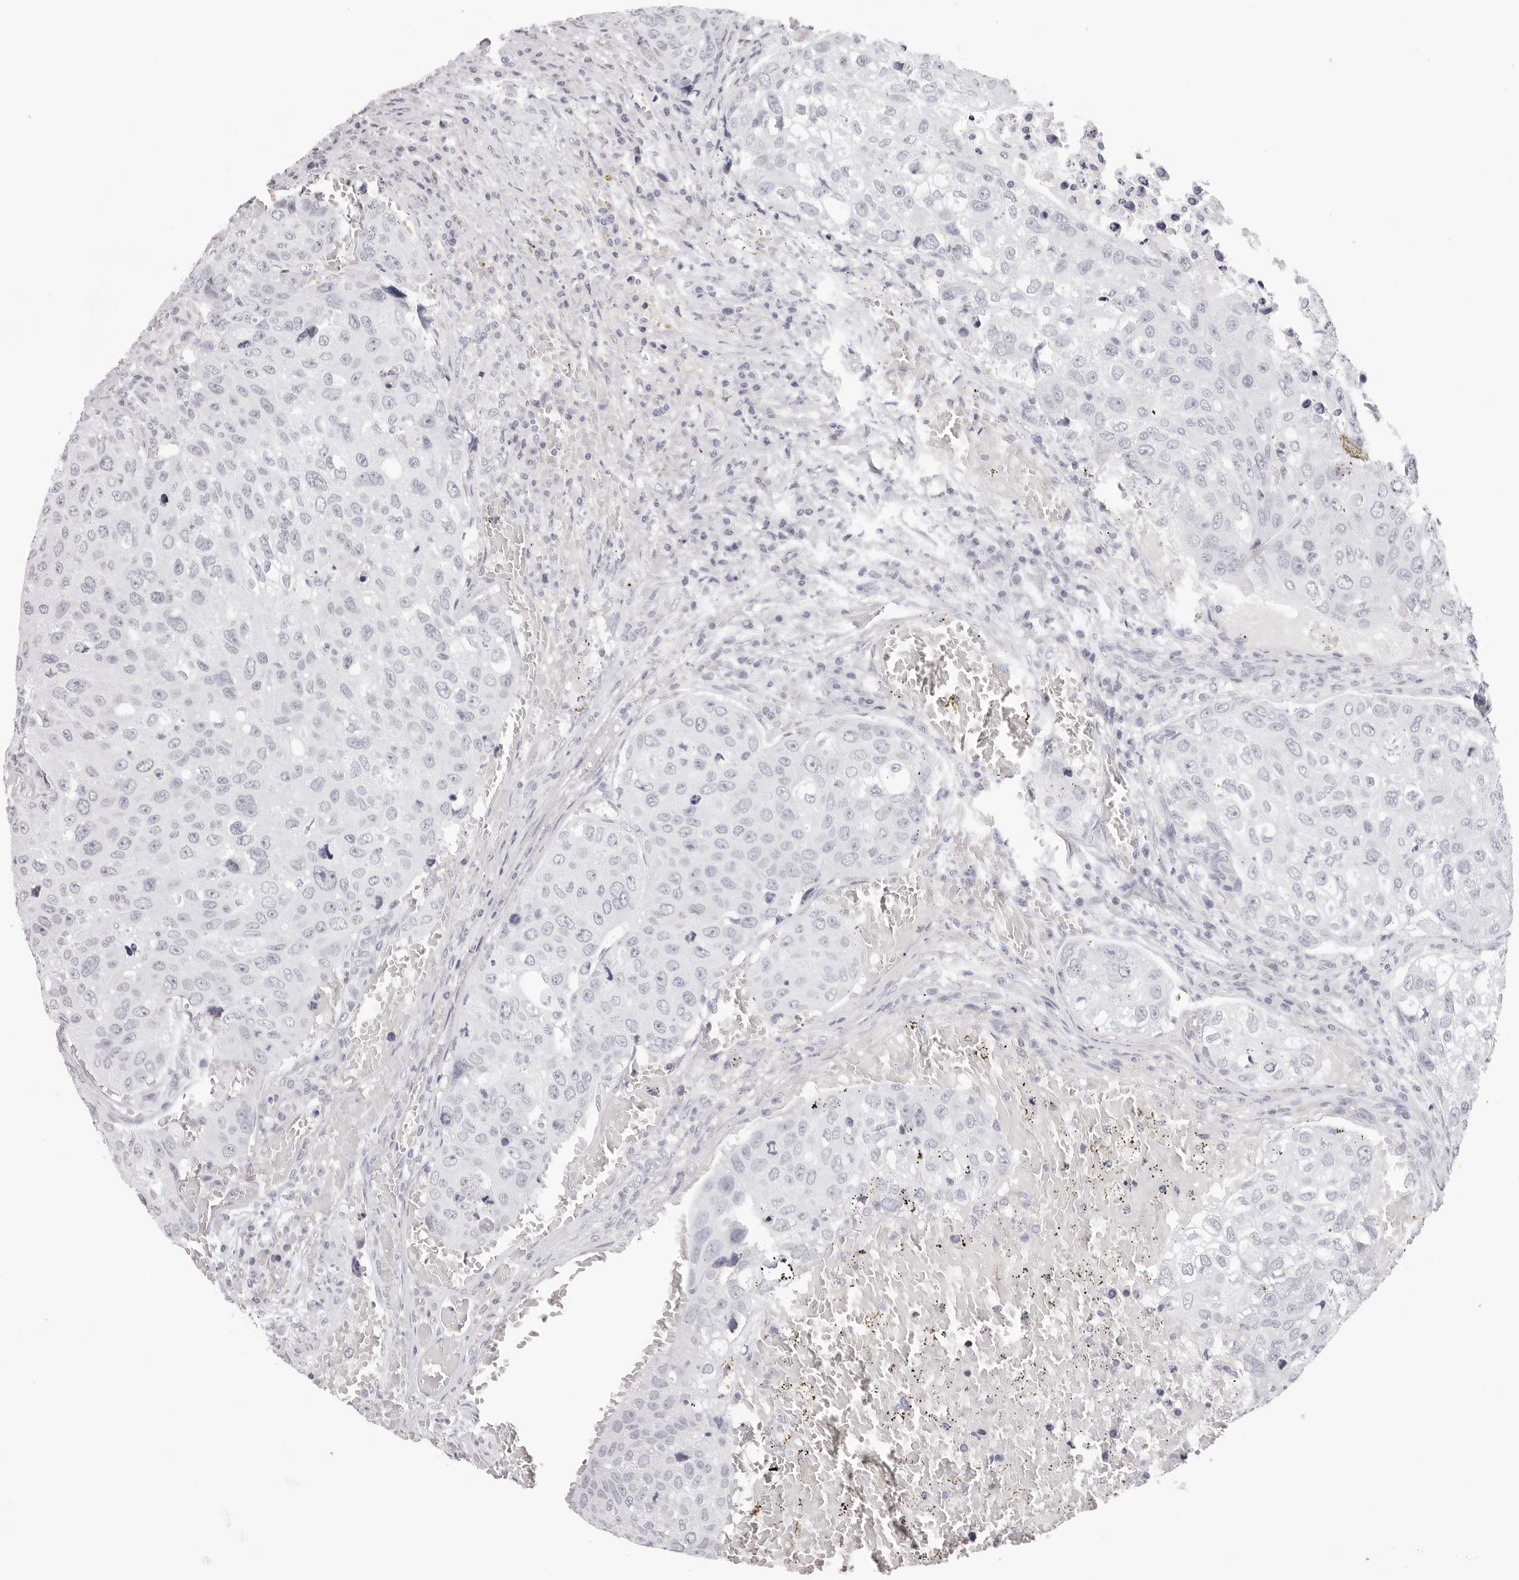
{"staining": {"intensity": "negative", "quantity": "none", "location": "none"}, "tissue": "urothelial cancer", "cell_type": "Tumor cells", "image_type": "cancer", "snomed": [{"axis": "morphology", "description": "Urothelial carcinoma, High grade"}, {"axis": "topography", "description": "Lymph node"}, {"axis": "topography", "description": "Urinary bladder"}], "caption": "High magnification brightfield microscopy of urothelial cancer stained with DAB (3,3'-diaminobenzidine) (brown) and counterstained with hematoxylin (blue): tumor cells show no significant positivity. The staining was performed using DAB (3,3'-diaminobenzidine) to visualize the protein expression in brown, while the nuclei were stained in blue with hematoxylin (Magnification: 20x).", "gene": "CST5", "patient": {"sex": "male", "age": 51}}